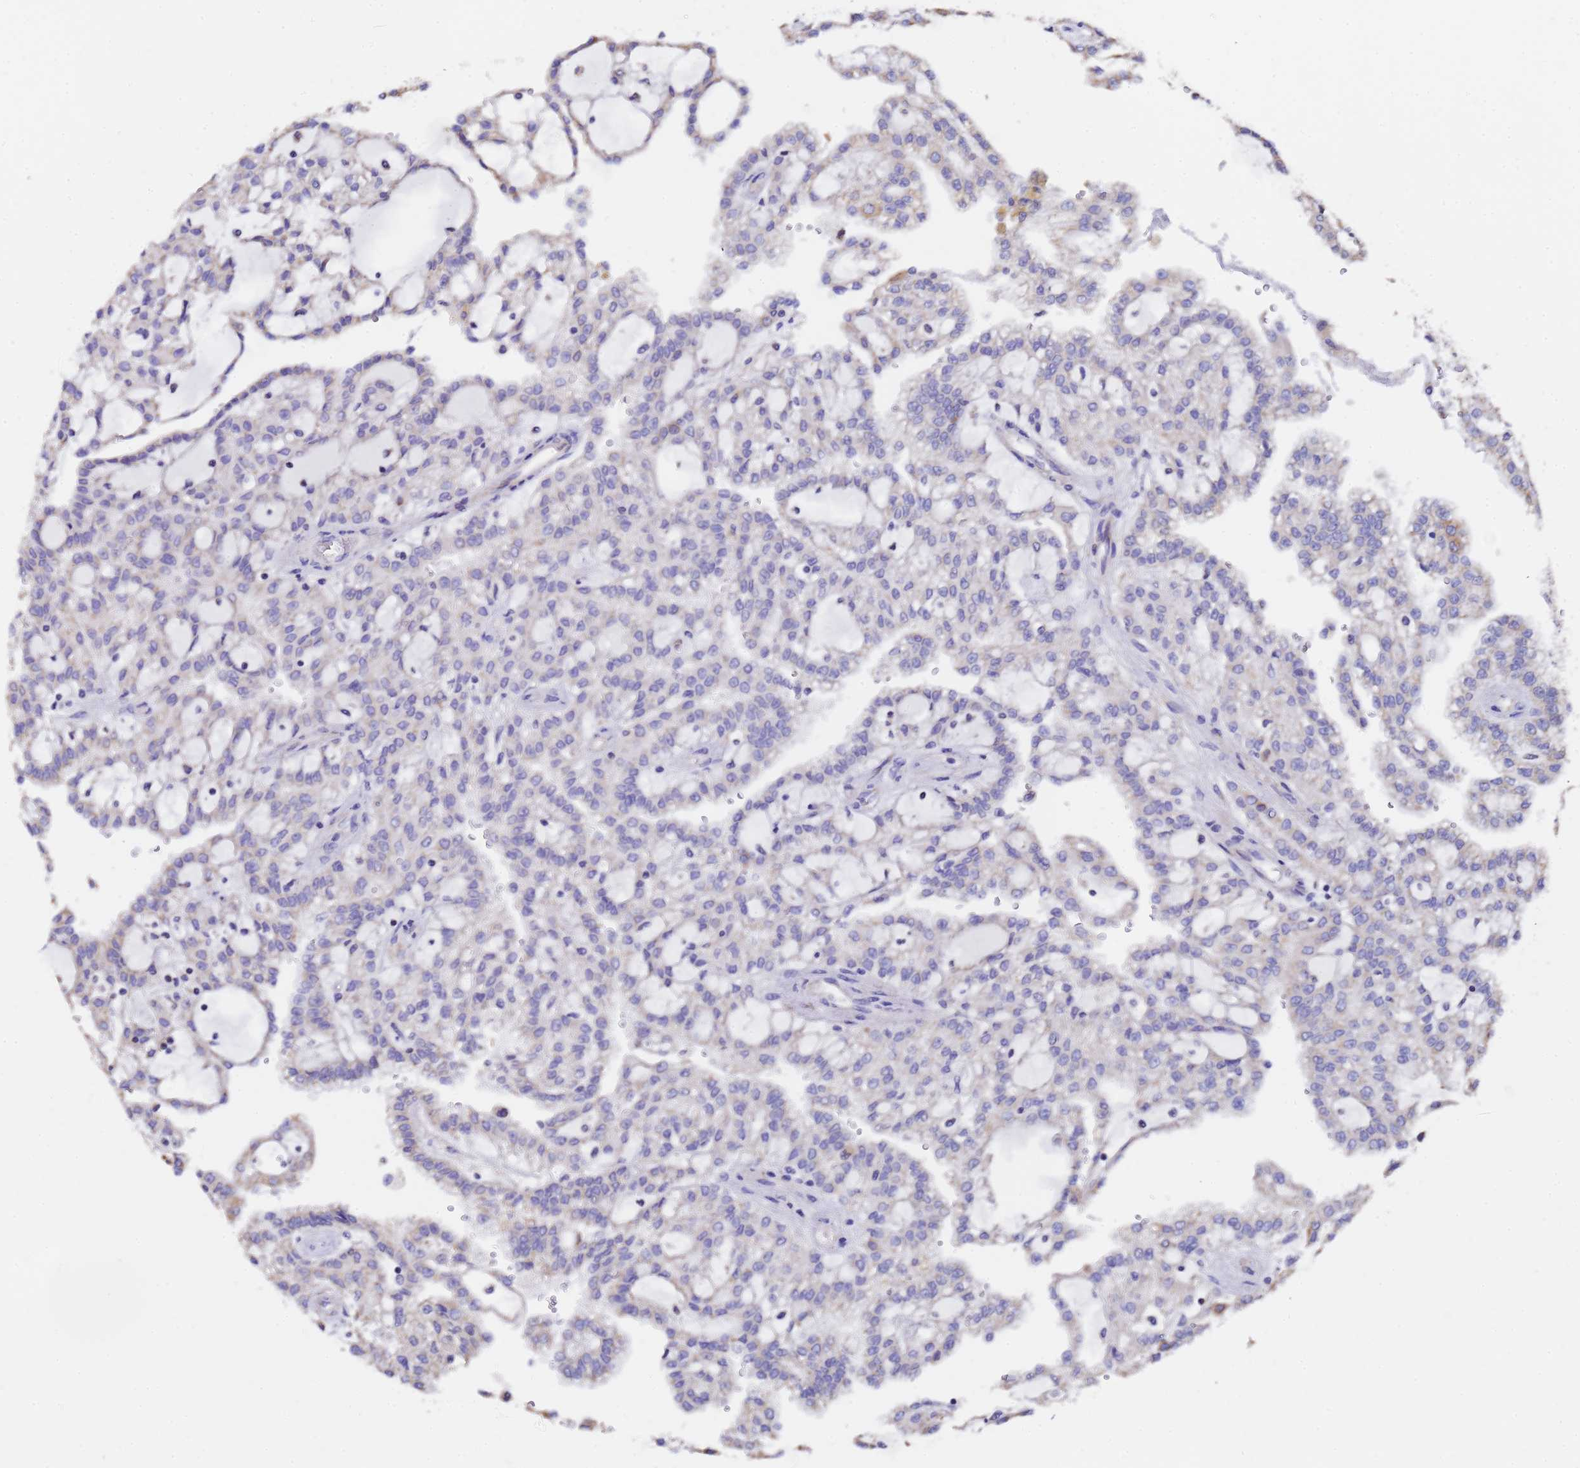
{"staining": {"intensity": "weak", "quantity": "<25%", "location": "cytoplasmic/membranous"}, "tissue": "renal cancer", "cell_type": "Tumor cells", "image_type": "cancer", "snomed": [{"axis": "morphology", "description": "Adenocarcinoma, NOS"}, {"axis": "topography", "description": "Kidney"}], "caption": "Immunohistochemical staining of human renal cancer (adenocarcinoma) exhibits no significant positivity in tumor cells.", "gene": "MRPS12", "patient": {"sex": "male", "age": 63}}